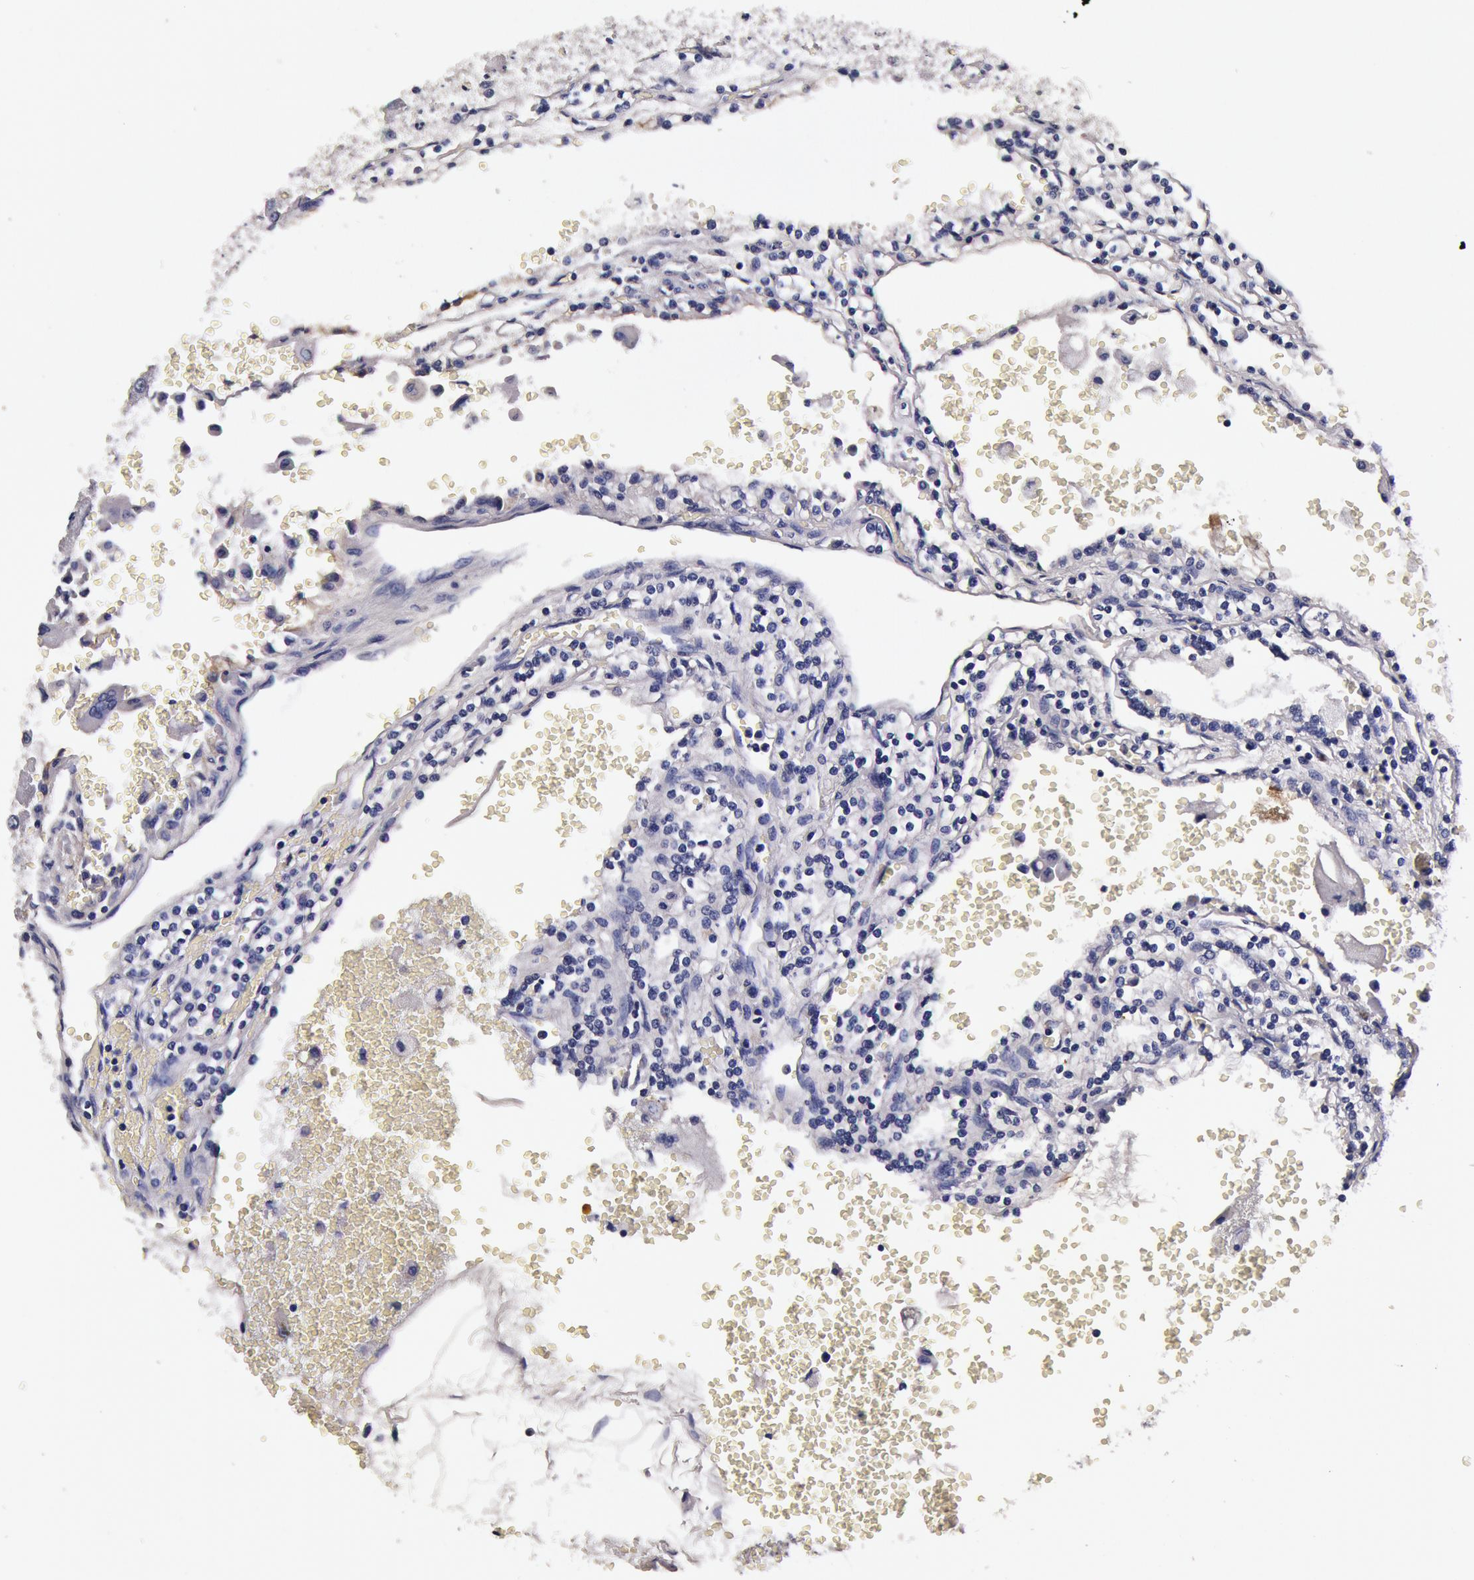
{"staining": {"intensity": "negative", "quantity": "none", "location": "none"}, "tissue": "renal cancer", "cell_type": "Tumor cells", "image_type": "cancer", "snomed": [{"axis": "morphology", "description": "Adenocarcinoma, NOS"}, {"axis": "topography", "description": "Kidney"}], "caption": "Tumor cells are negative for brown protein staining in renal cancer. (DAB IHC, high magnification).", "gene": "CCDC22", "patient": {"sex": "female", "age": 56}}